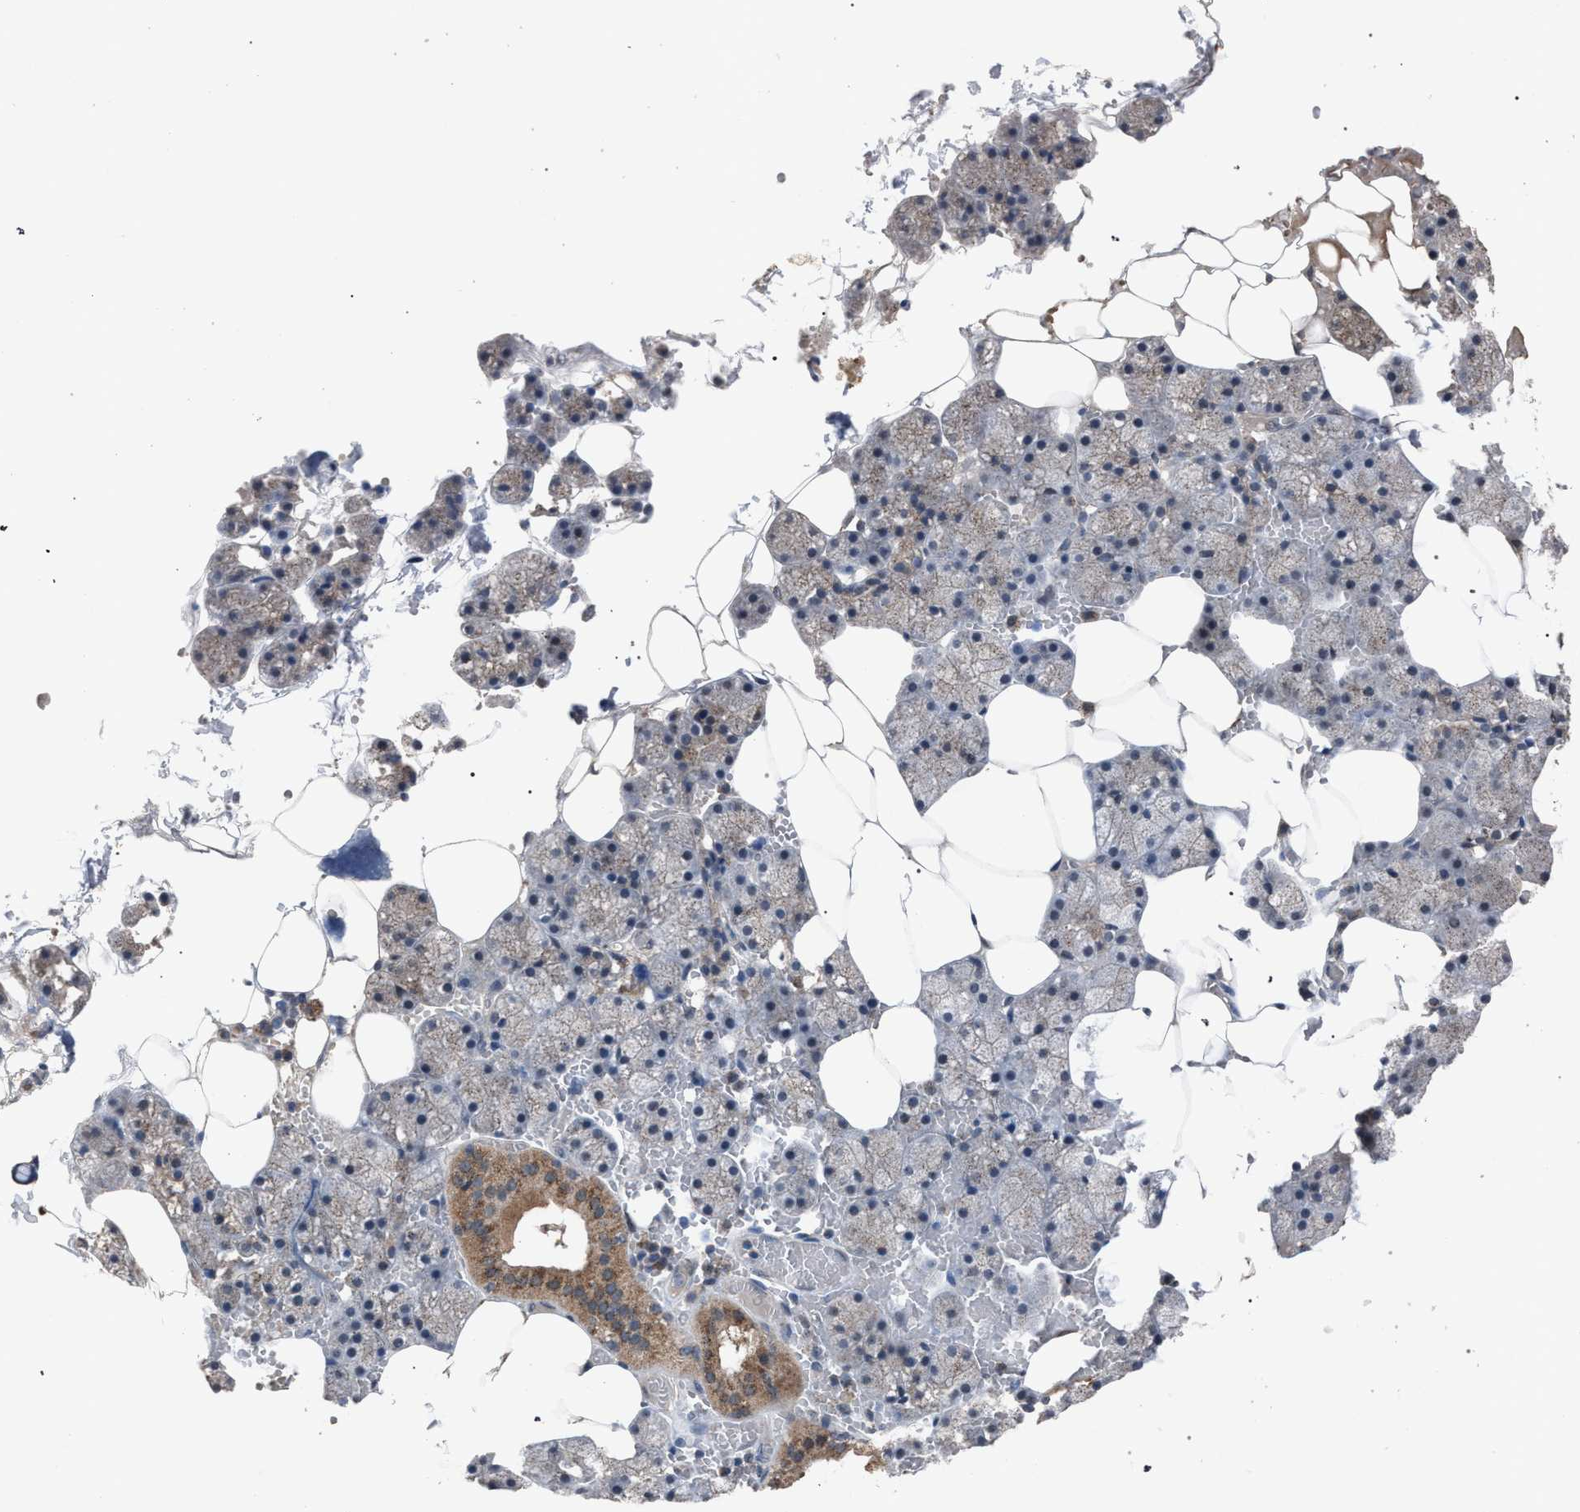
{"staining": {"intensity": "moderate", "quantity": "<25%", "location": "cytoplasmic/membranous"}, "tissue": "salivary gland", "cell_type": "Glandular cells", "image_type": "normal", "snomed": [{"axis": "morphology", "description": "Normal tissue, NOS"}, {"axis": "topography", "description": "Salivary gland"}], "caption": "Approximately <25% of glandular cells in unremarkable human salivary gland demonstrate moderate cytoplasmic/membranous protein positivity as visualized by brown immunohistochemical staining.", "gene": "HSD17B4", "patient": {"sex": "male", "age": 62}}